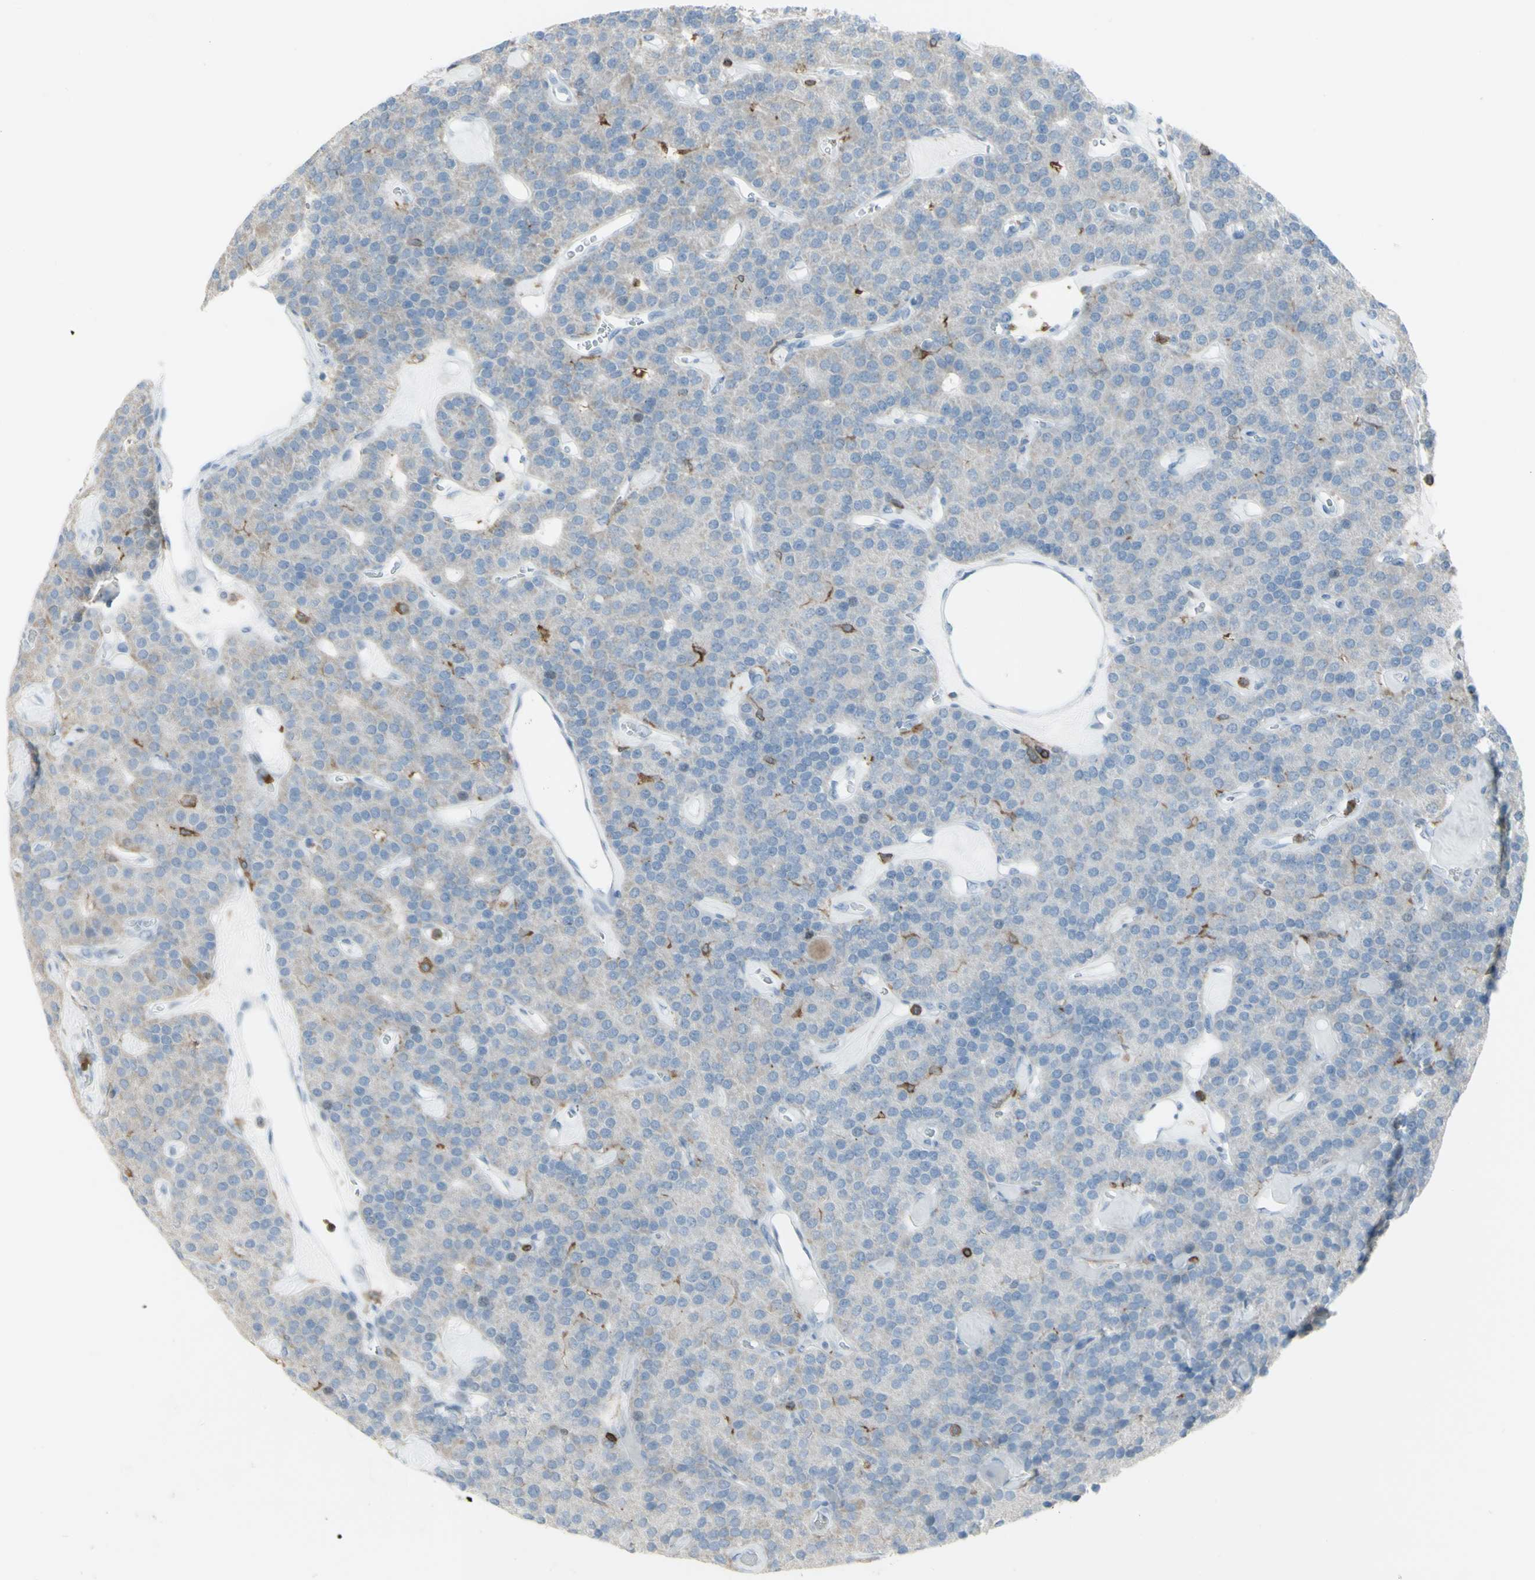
{"staining": {"intensity": "moderate", "quantity": "<25%", "location": "cytoplasmic/membranous"}, "tissue": "parathyroid gland", "cell_type": "Glandular cells", "image_type": "normal", "snomed": [{"axis": "morphology", "description": "Normal tissue, NOS"}, {"axis": "morphology", "description": "Adenoma, NOS"}, {"axis": "topography", "description": "Parathyroid gland"}], "caption": "IHC of normal human parathyroid gland demonstrates low levels of moderate cytoplasmic/membranous staining in approximately <25% of glandular cells. (Stains: DAB in brown, nuclei in blue, Microscopy: brightfield microscopy at high magnification).", "gene": "NRG1", "patient": {"sex": "female", "age": 86}}